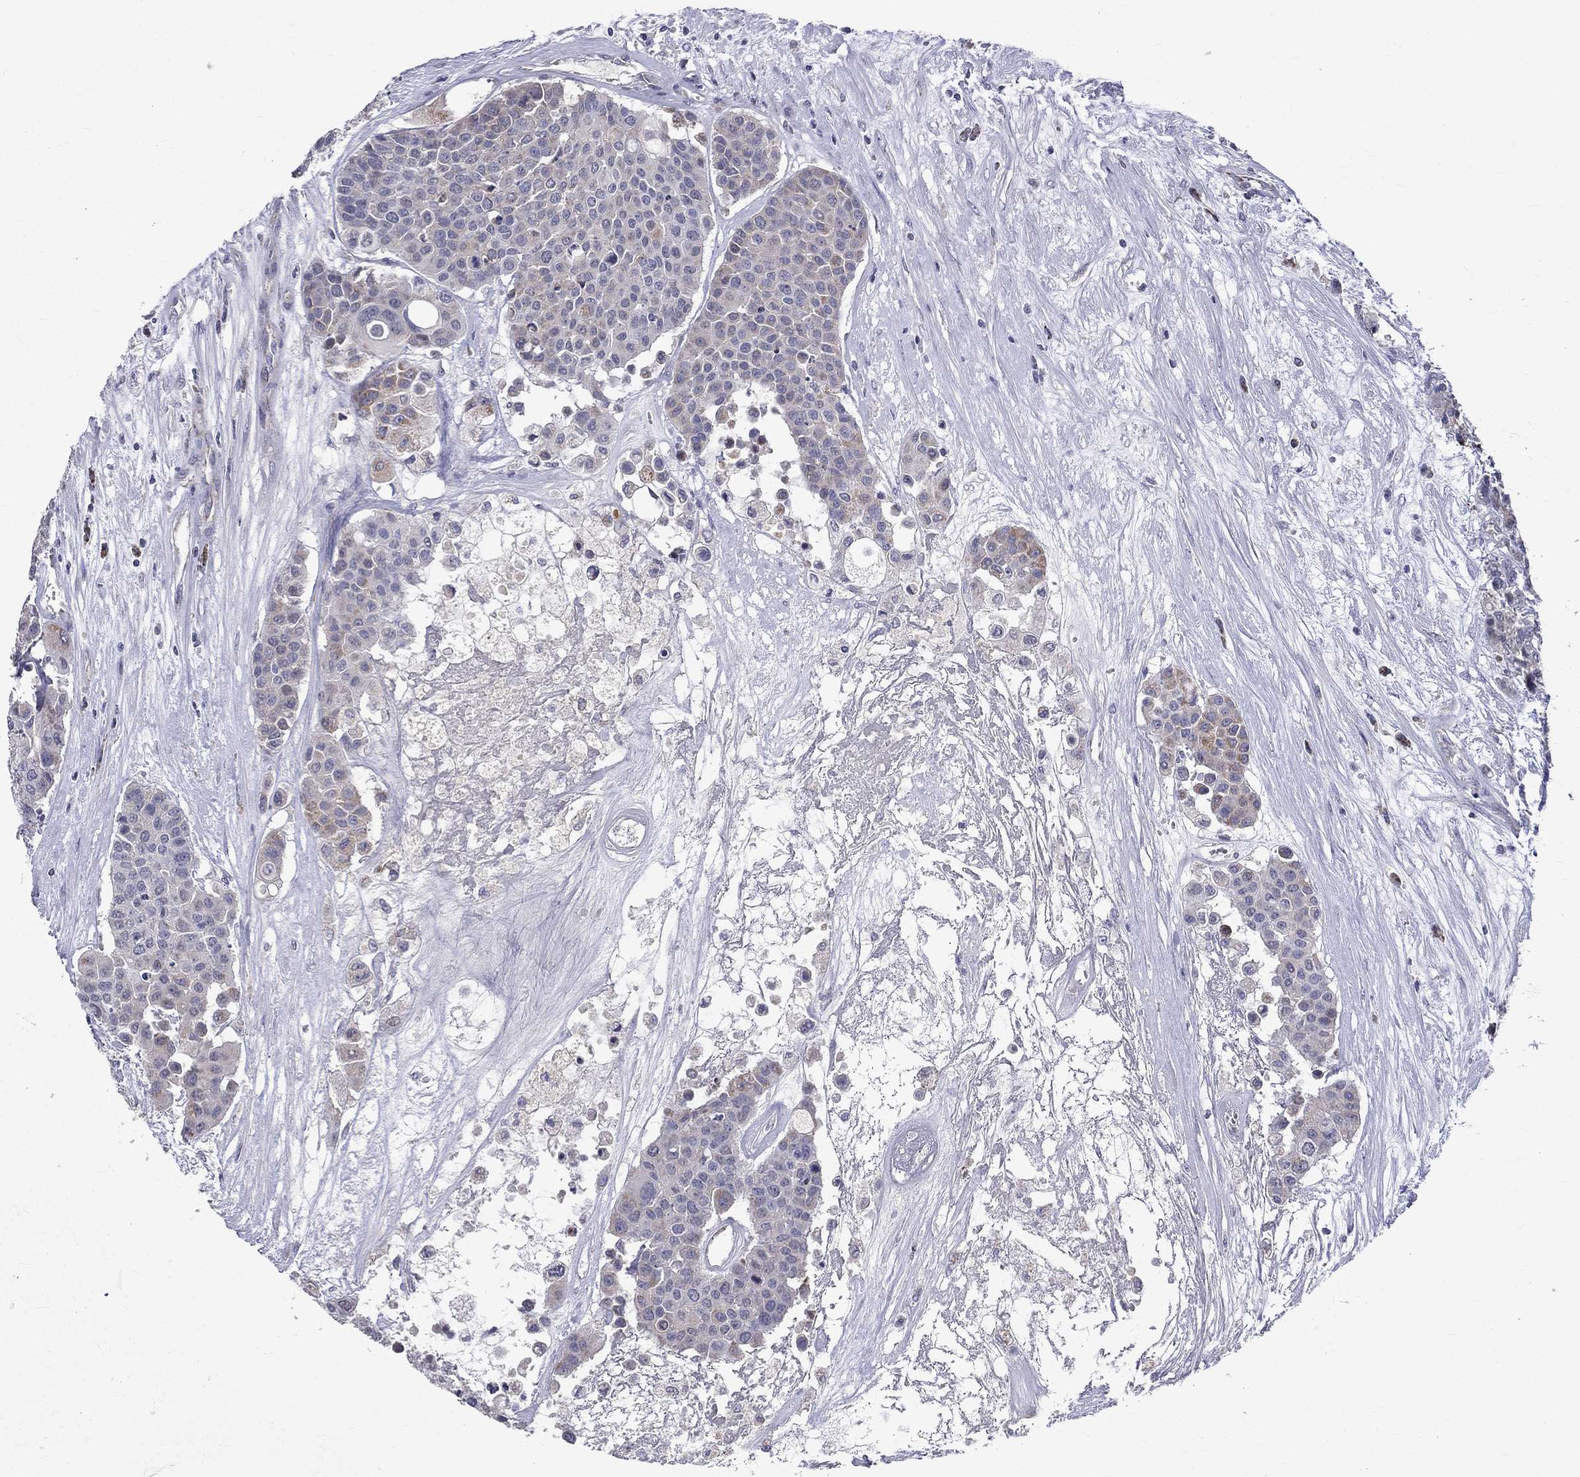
{"staining": {"intensity": "negative", "quantity": "none", "location": "none"}, "tissue": "carcinoid", "cell_type": "Tumor cells", "image_type": "cancer", "snomed": [{"axis": "morphology", "description": "Carcinoid, malignant, NOS"}, {"axis": "topography", "description": "Colon"}], "caption": "The image displays no significant staining in tumor cells of carcinoid.", "gene": "SLC4A10", "patient": {"sex": "male", "age": 81}}